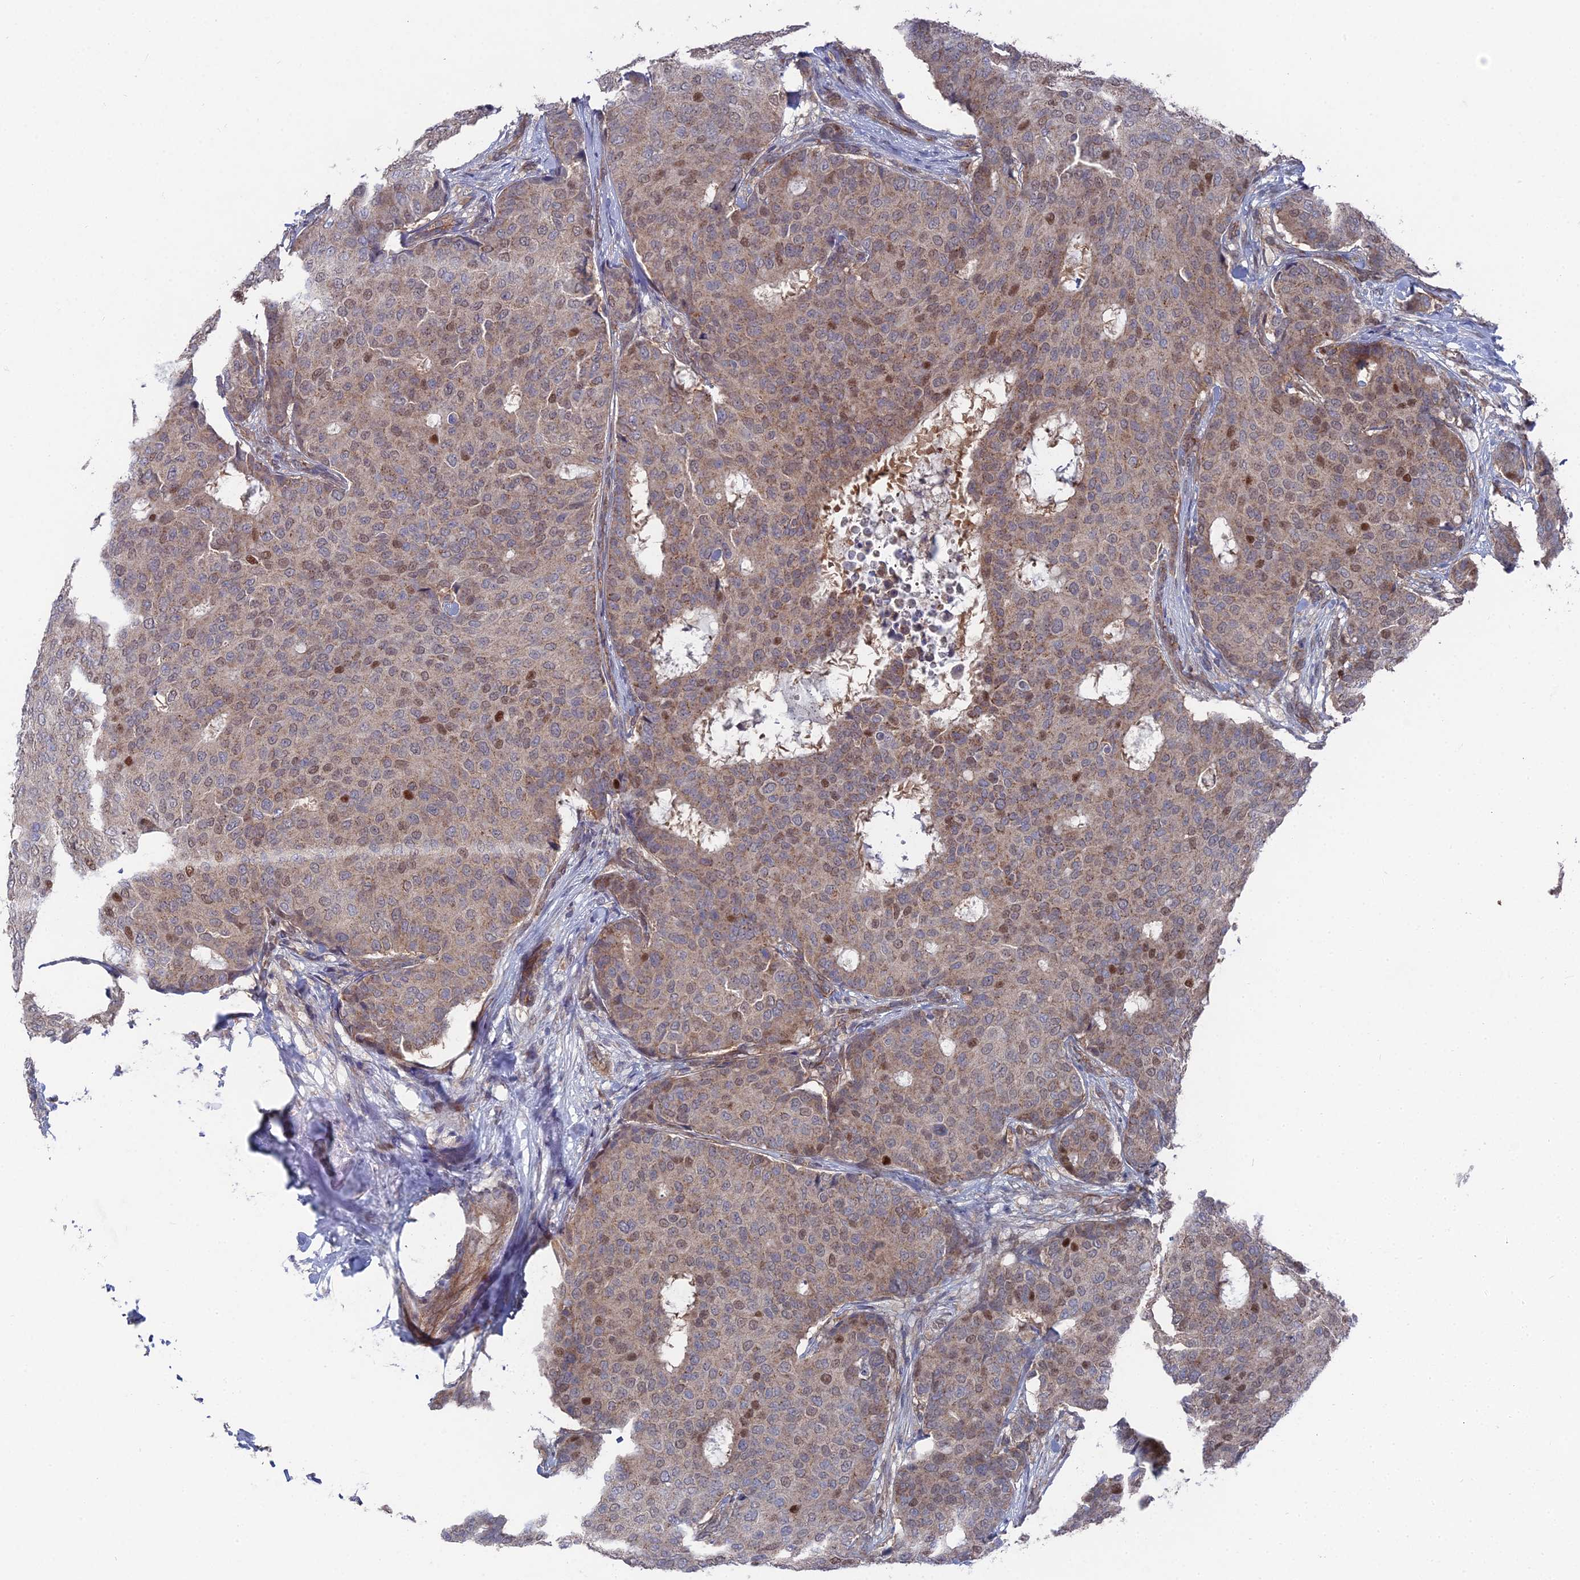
{"staining": {"intensity": "moderate", "quantity": "25%-75%", "location": "cytoplasmic/membranous,nuclear"}, "tissue": "breast cancer", "cell_type": "Tumor cells", "image_type": "cancer", "snomed": [{"axis": "morphology", "description": "Duct carcinoma"}, {"axis": "topography", "description": "Breast"}], "caption": "Human breast cancer stained with a protein marker exhibits moderate staining in tumor cells.", "gene": "UNC5D", "patient": {"sex": "female", "age": 75}}